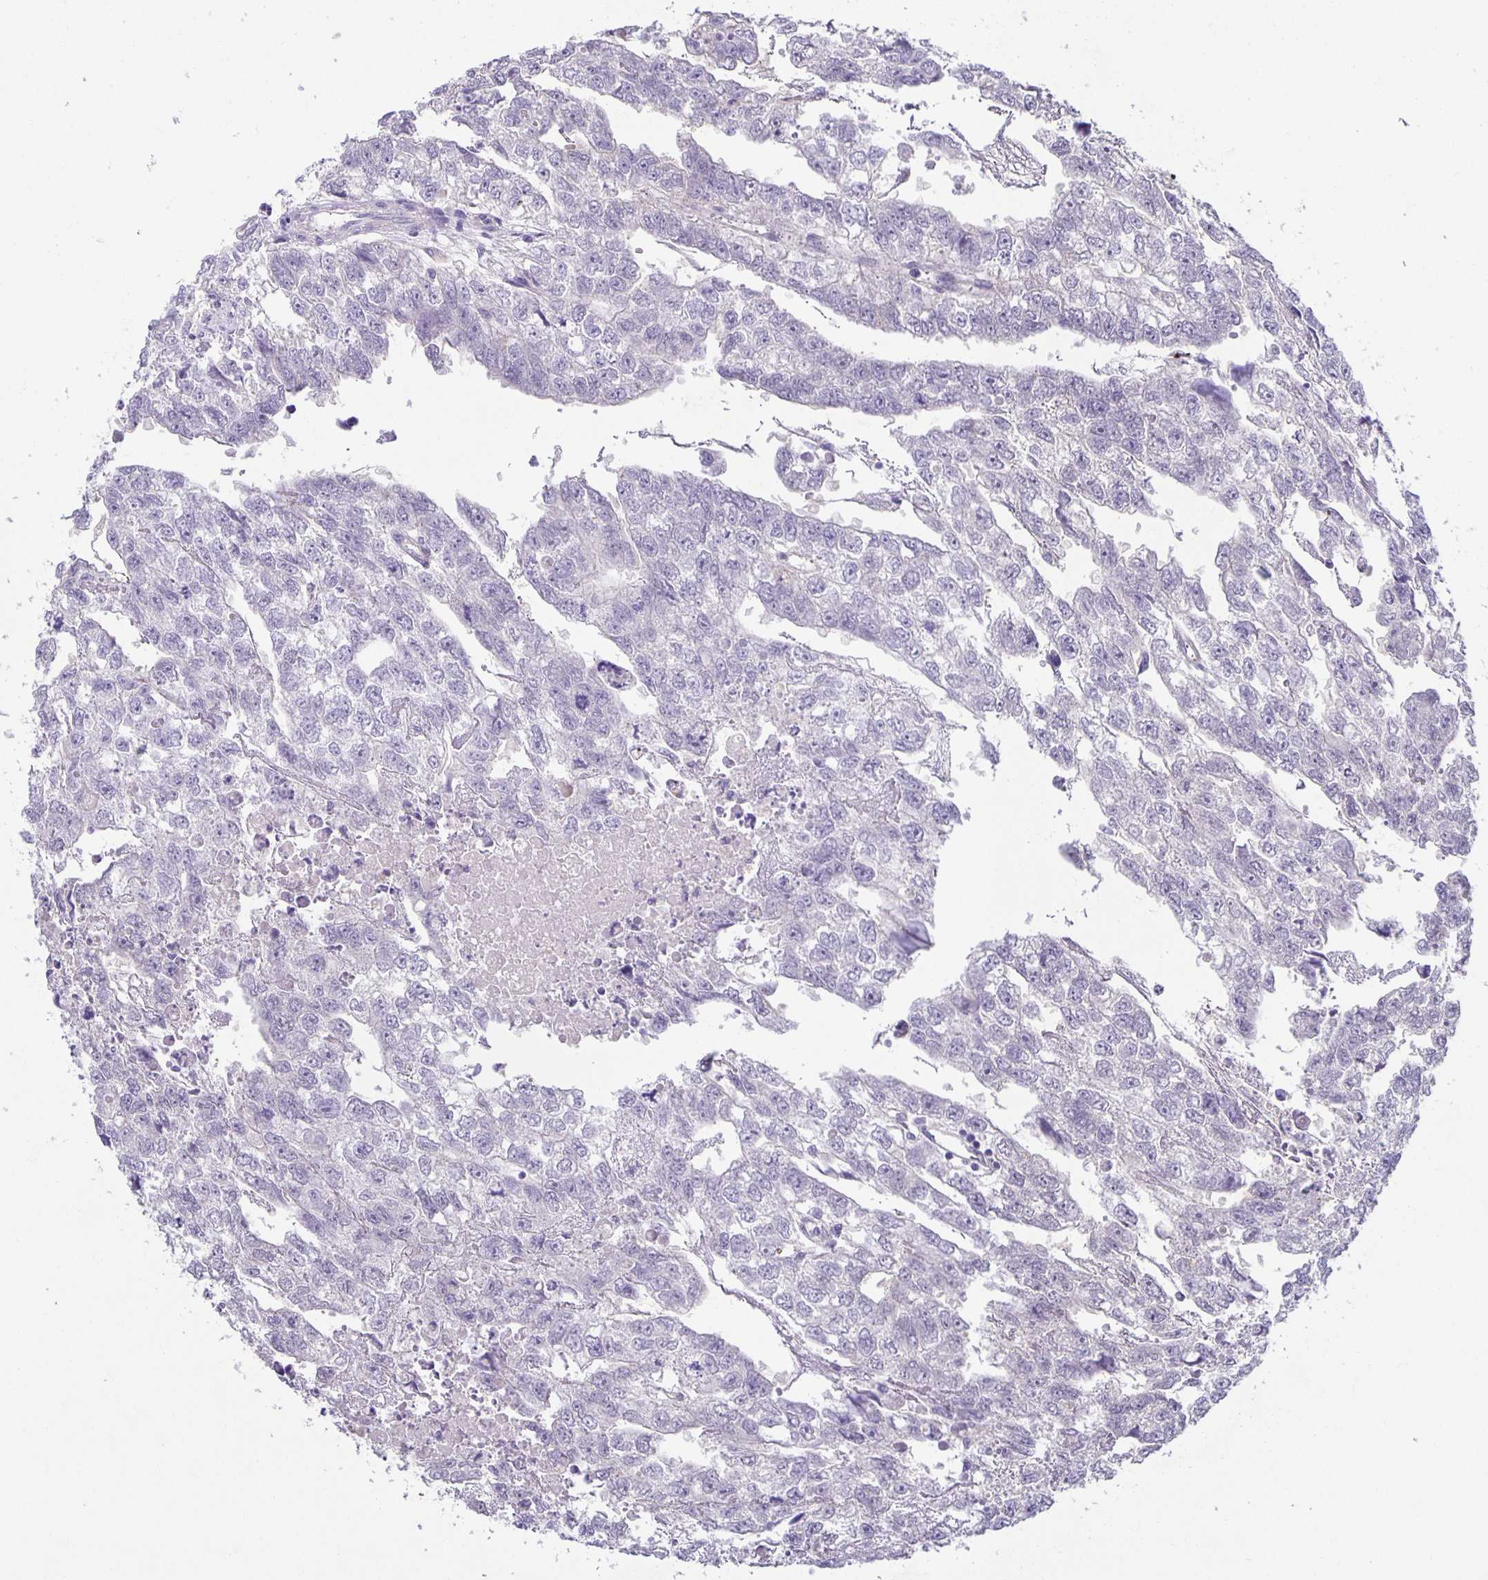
{"staining": {"intensity": "negative", "quantity": "none", "location": "none"}, "tissue": "testis cancer", "cell_type": "Tumor cells", "image_type": "cancer", "snomed": [{"axis": "morphology", "description": "Carcinoma, Embryonal, NOS"}, {"axis": "morphology", "description": "Teratoma, malignant, NOS"}, {"axis": "topography", "description": "Testis"}], "caption": "Tumor cells show no significant protein staining in teratoma (malignant) (testis).", "gene": "PTPN3", "patient": {"sex": "male", "age": 44}}